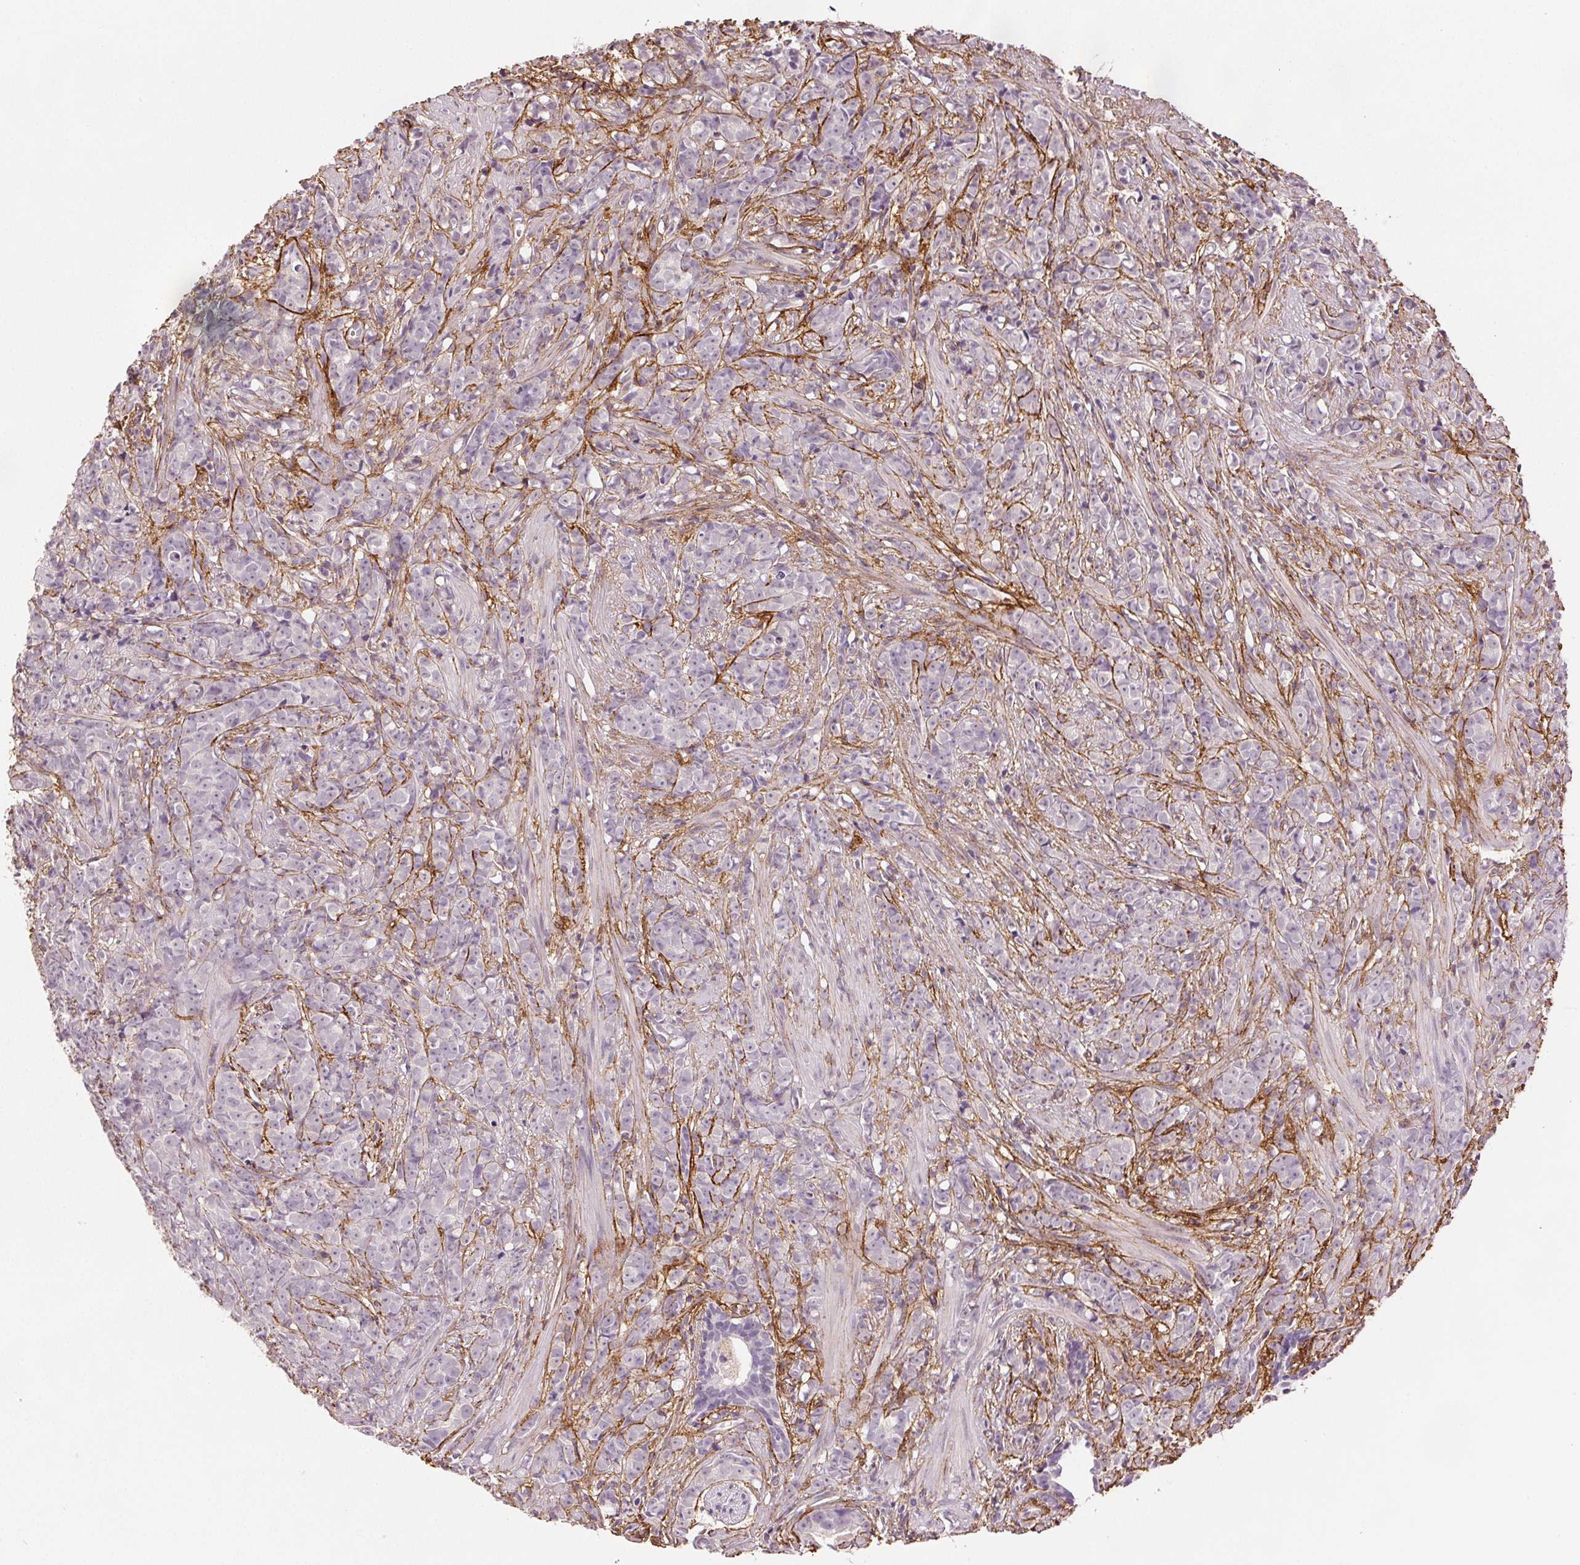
{"staining": {"intensity": "negative", "quantity": "none", "location": "none"}, "tissue": "prostate cancer", "cell_type": "Tumor cells", "image_type": "cancer", "snomed": [{"axis": "morphology", "description": "Adenocarcinoma, High grade"}, {"axis": "topography", "description": "Prostate"}], "caption": "DAB (3,3'-diaminobenzidine) immunohistochemical staining of human prostate adenocarcinoma (high-grade) reveals no significant staining in tumor cells. Nuclei are stained in blue.", "gene": "FBN1", "patient": {"sex": "male", "age": 81}}